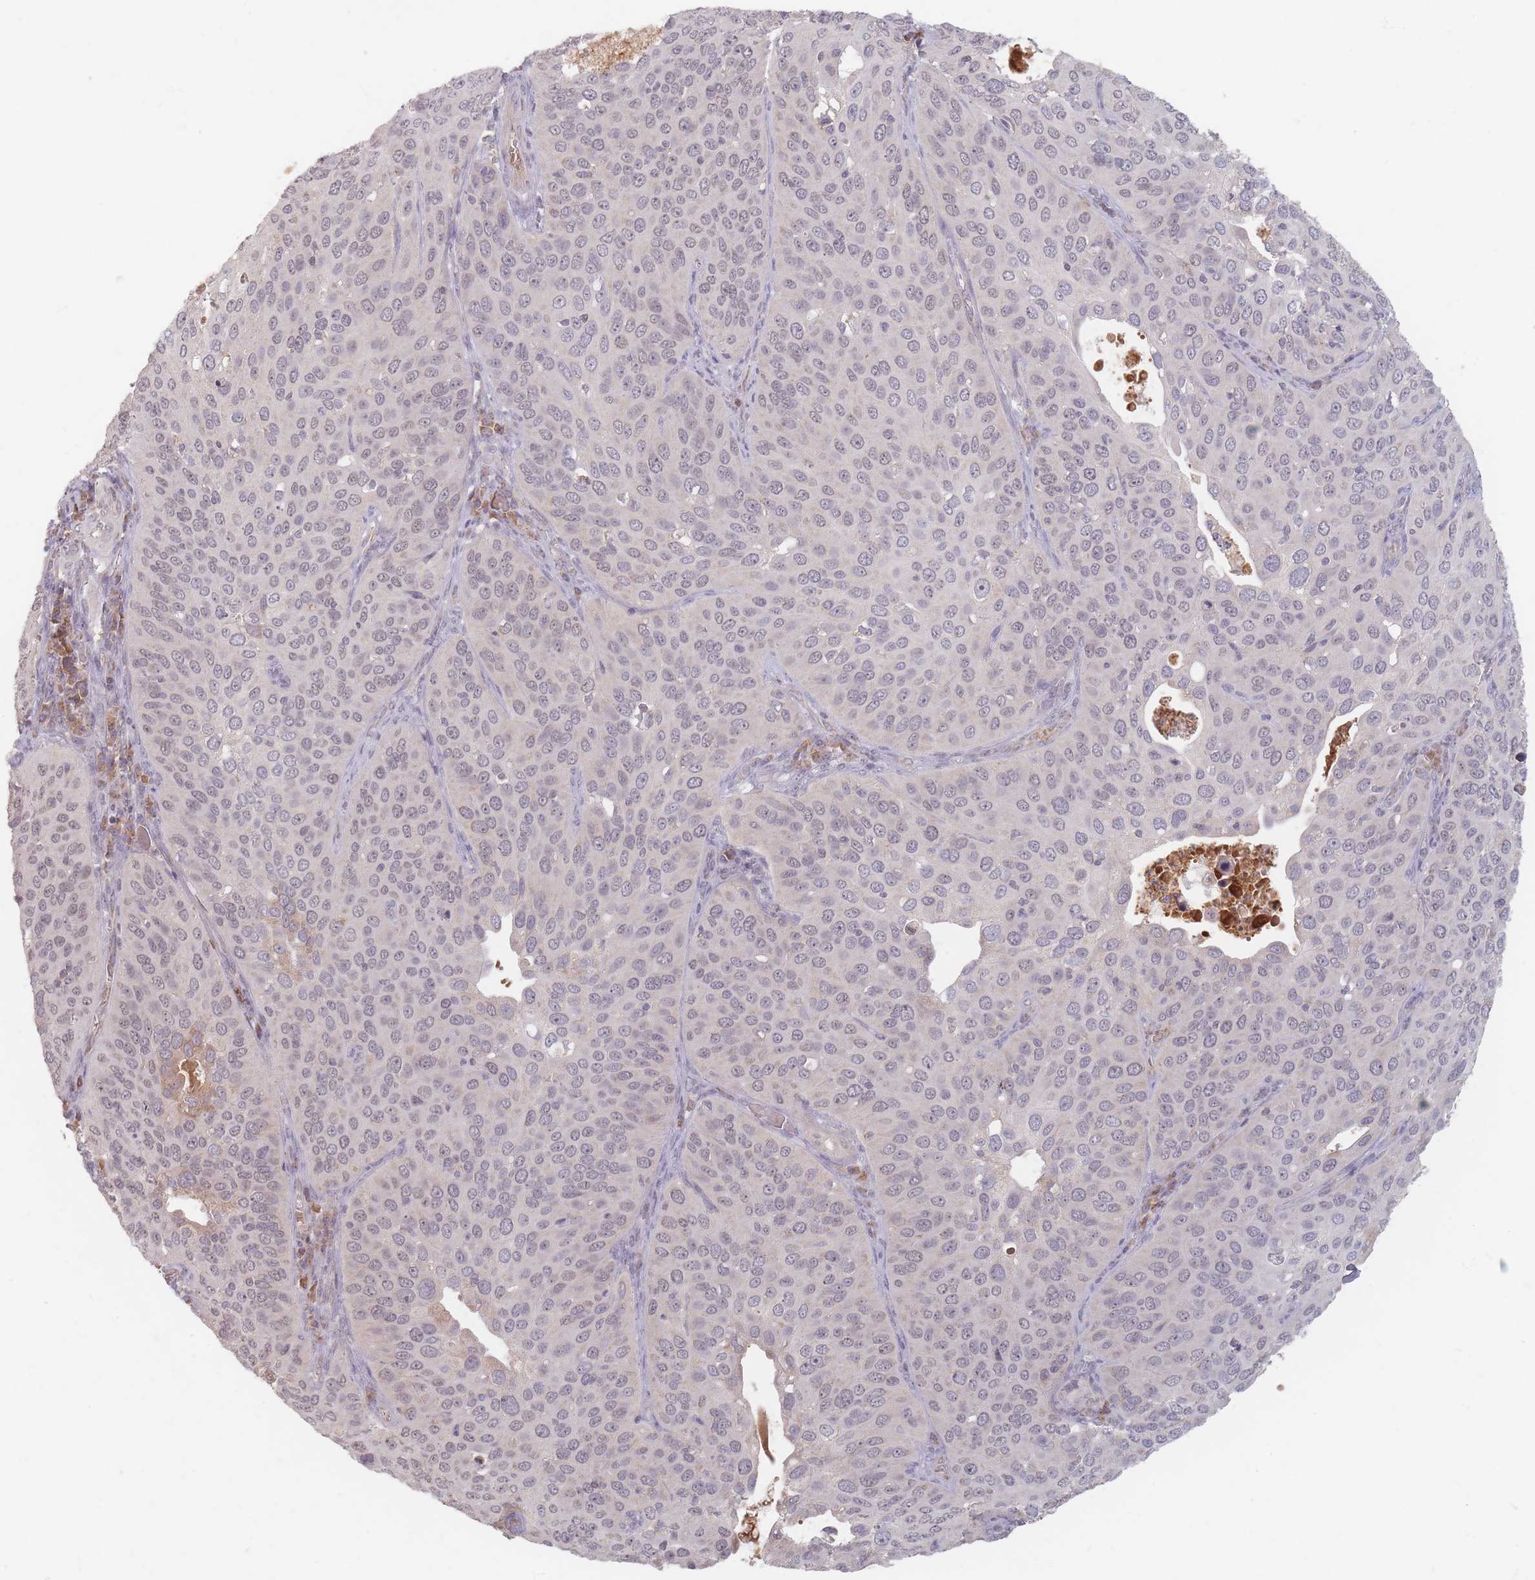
{"staining": {"intensity": "weak", "quantity": "<25%", "location": "cytoplasmic/membranous"}, "tissue": "cervical cancer", "cell_type": "Tumor cells", "image_type": "cancer", "snomed": [{"axis": "morphology", "description": "Squamous cell carcinoma, NOS"}, {"axis": "topography", "description": "Cervix"}], "caption": "Tumor cells are negative for protein expression in human squamous cell carcinoma (cervical).", "gene": "OR2M4", "patient": {"sex": "female", "age": 36}}